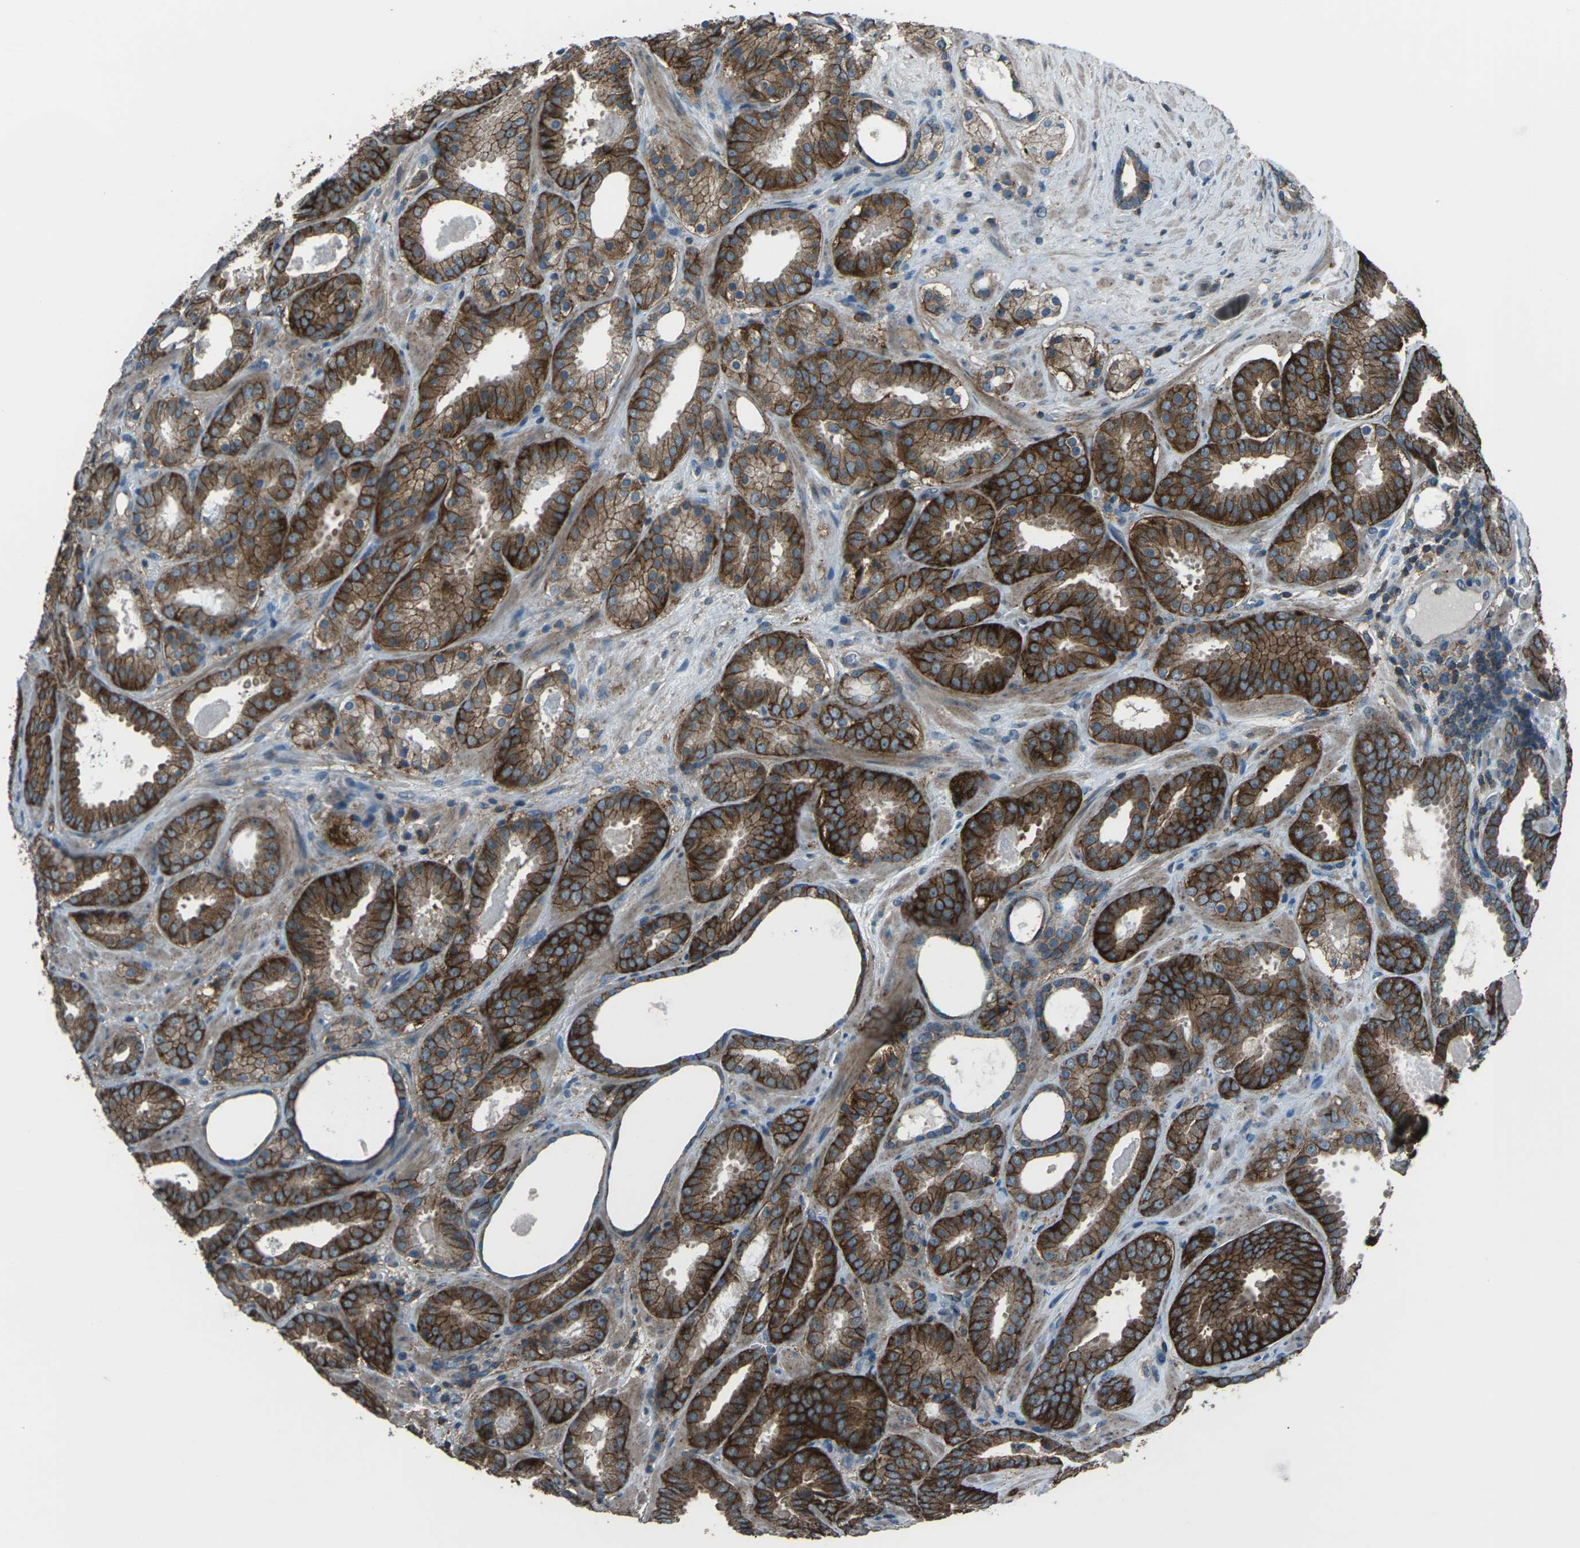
{"staining": {"intensity": "strong", "quantity": ">75%", "location": "cytoplasmic/membranous"}, "tissue": "prostate cancer", "cell_type": "Tumor cells", "image_type": "cancer", "snomed": [{"axis": "morphology", "description": "Adenocarcinoma, Low grade"}, {"axis": "topography", "description": "Prostate"}], "caption": "This image shows IHC staining of human prostate cancer, with high strong cytoplasmic/membranous expression in approximately >75% of tumor cells.", "gene": "CMTM4", "patient": {"sex": "male", "age": 69}}